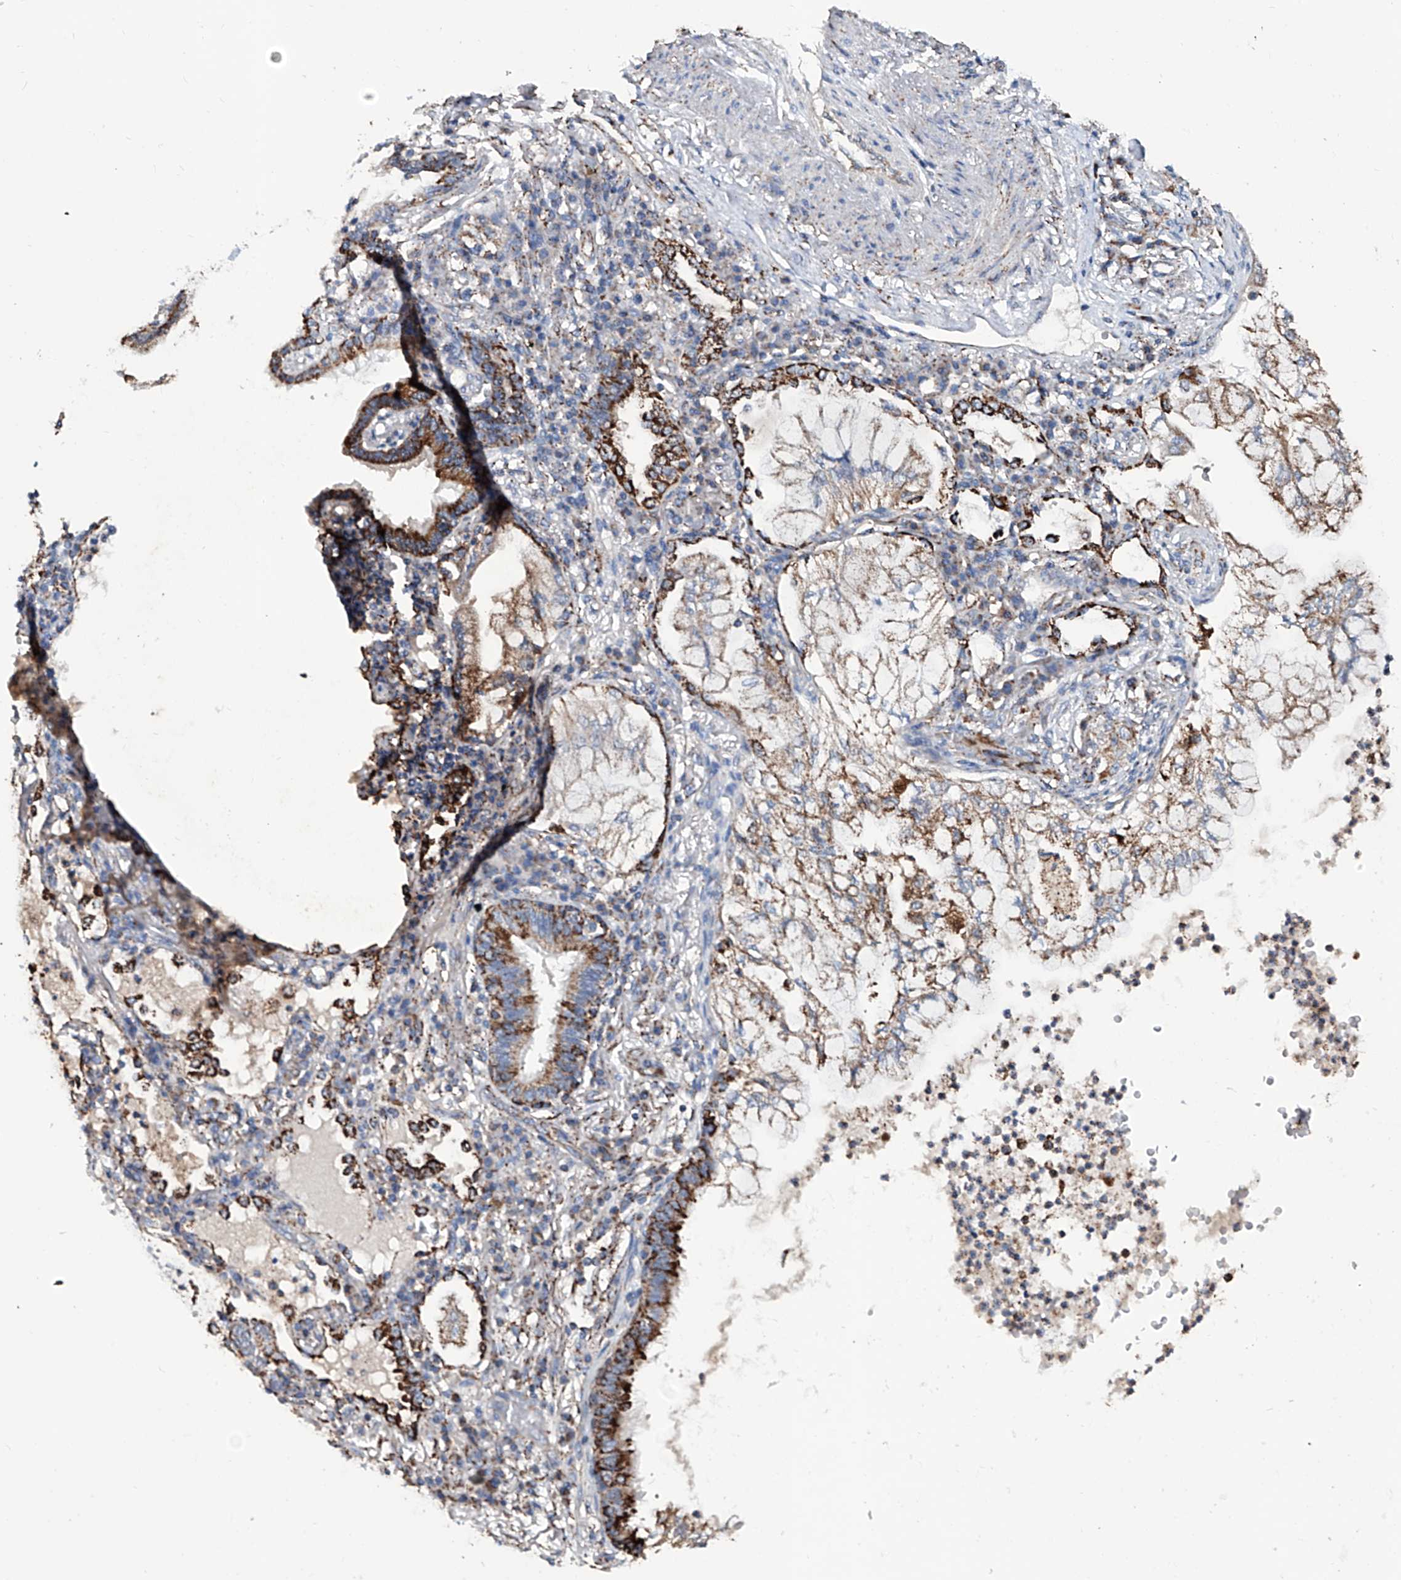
{"staining": {"intensity": "moderate", "quantity": ">75%", "location": "cytoplasmic/membranous"}, "tissue": "lung cancer", "cell_type": "Tumor cells", "image_type": "cancer", "snomed": [{"axis": "morphology", "description": "Adenocarcinoma, NOS"}, {"axis": "topography", "description": "Lung"}], "caption": "A photomicrograph of human adenocarcinoma (lung) stained for a protein demonstrates moderate cytoplasmic/membranous brown staining in tumor cells.", "gene": "NHS", "patient": {"sex": "female", "age": 70}}